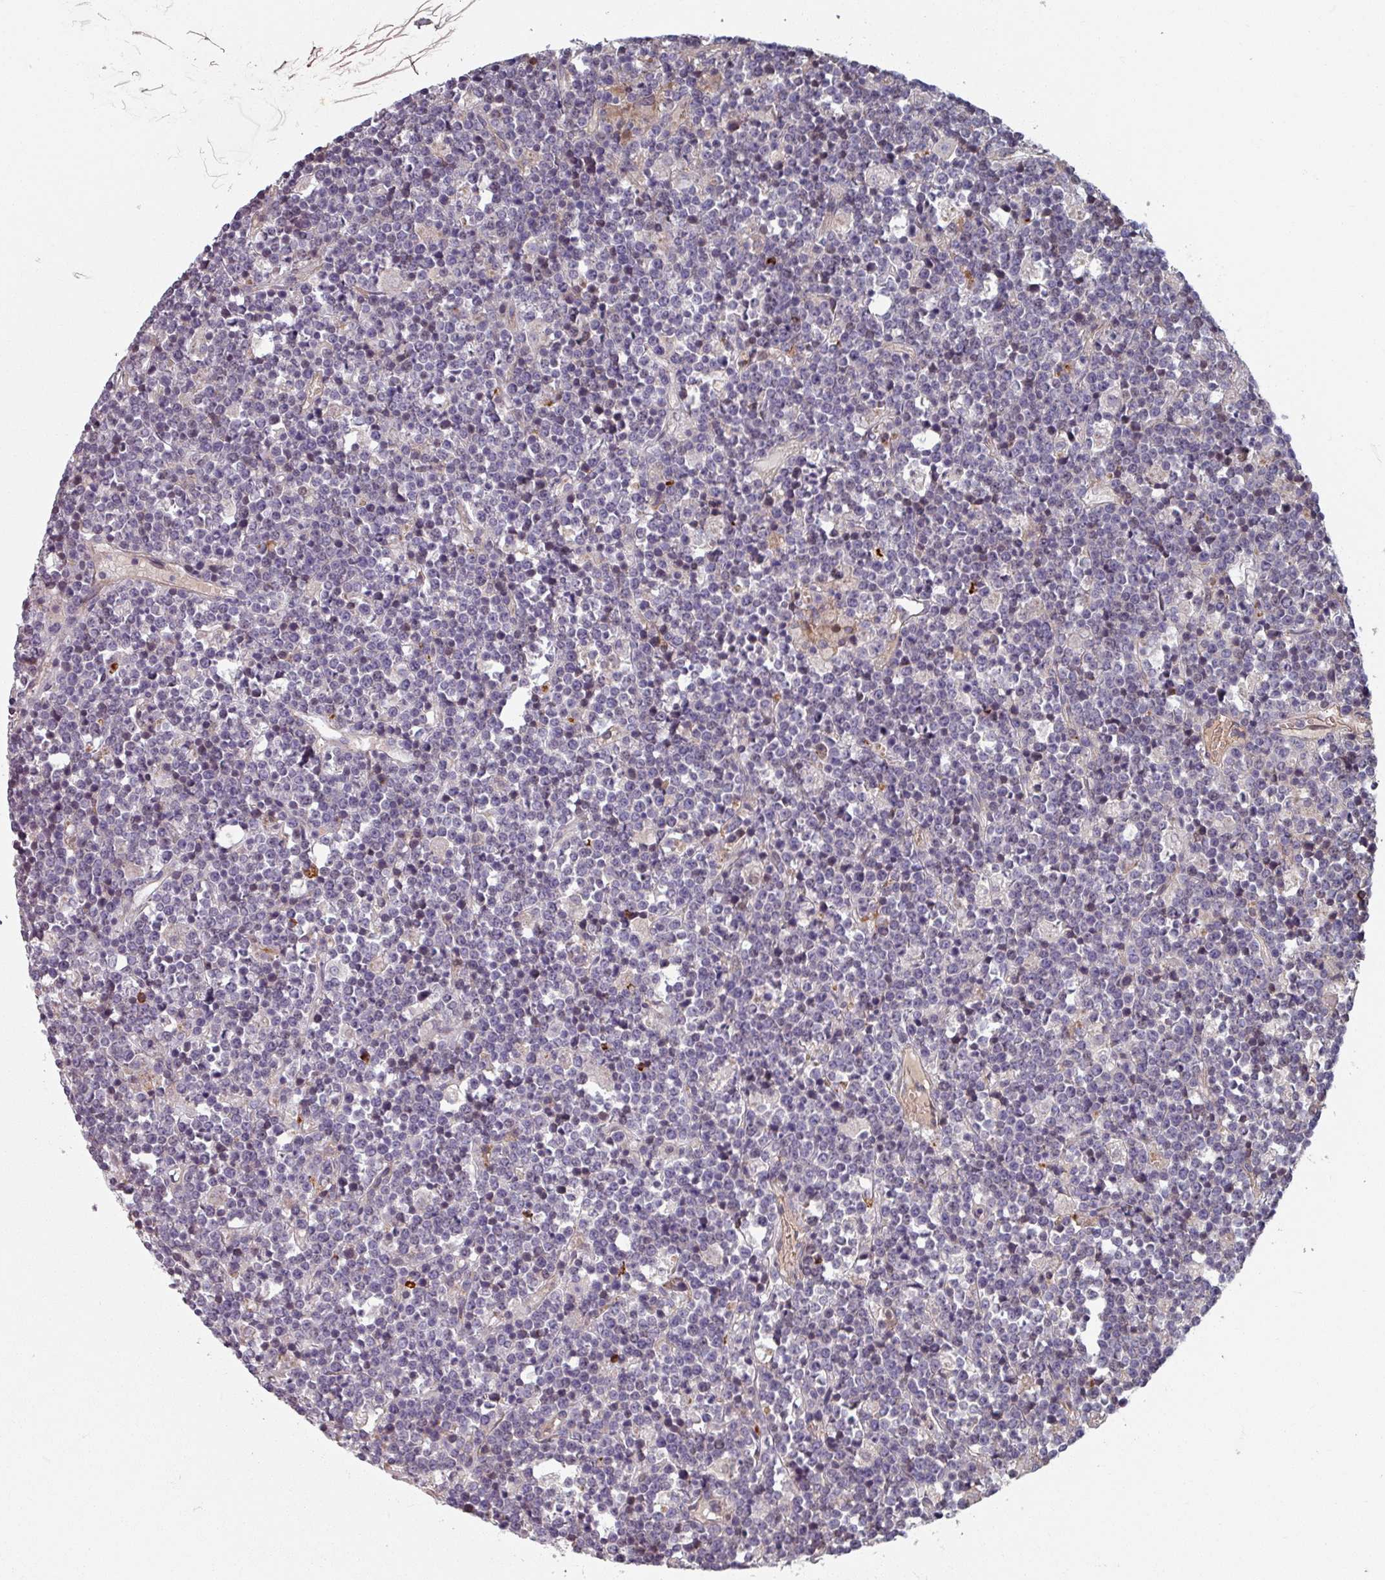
{"staining": {"intensity": "negative", "quantity": "none", "location": "none"}, "tissue": "lymphoma", "cell_type": "Tumor cells", "image_type": "cancer", "snomed": [{"axis": "morphology", "description": "Malignant lymphoma, non-Hodgkin's type, High grade"}, {"axis": "topography", "description": "Ovary"}], "caption": "Human malignant lymphoma, non-Hodgkin's type (high-grade) stained for a protein using IHC demonstrates no staining in tumor cells.", "gene": "C4BPB", "patient": {"sex": "female", "age": 56}}